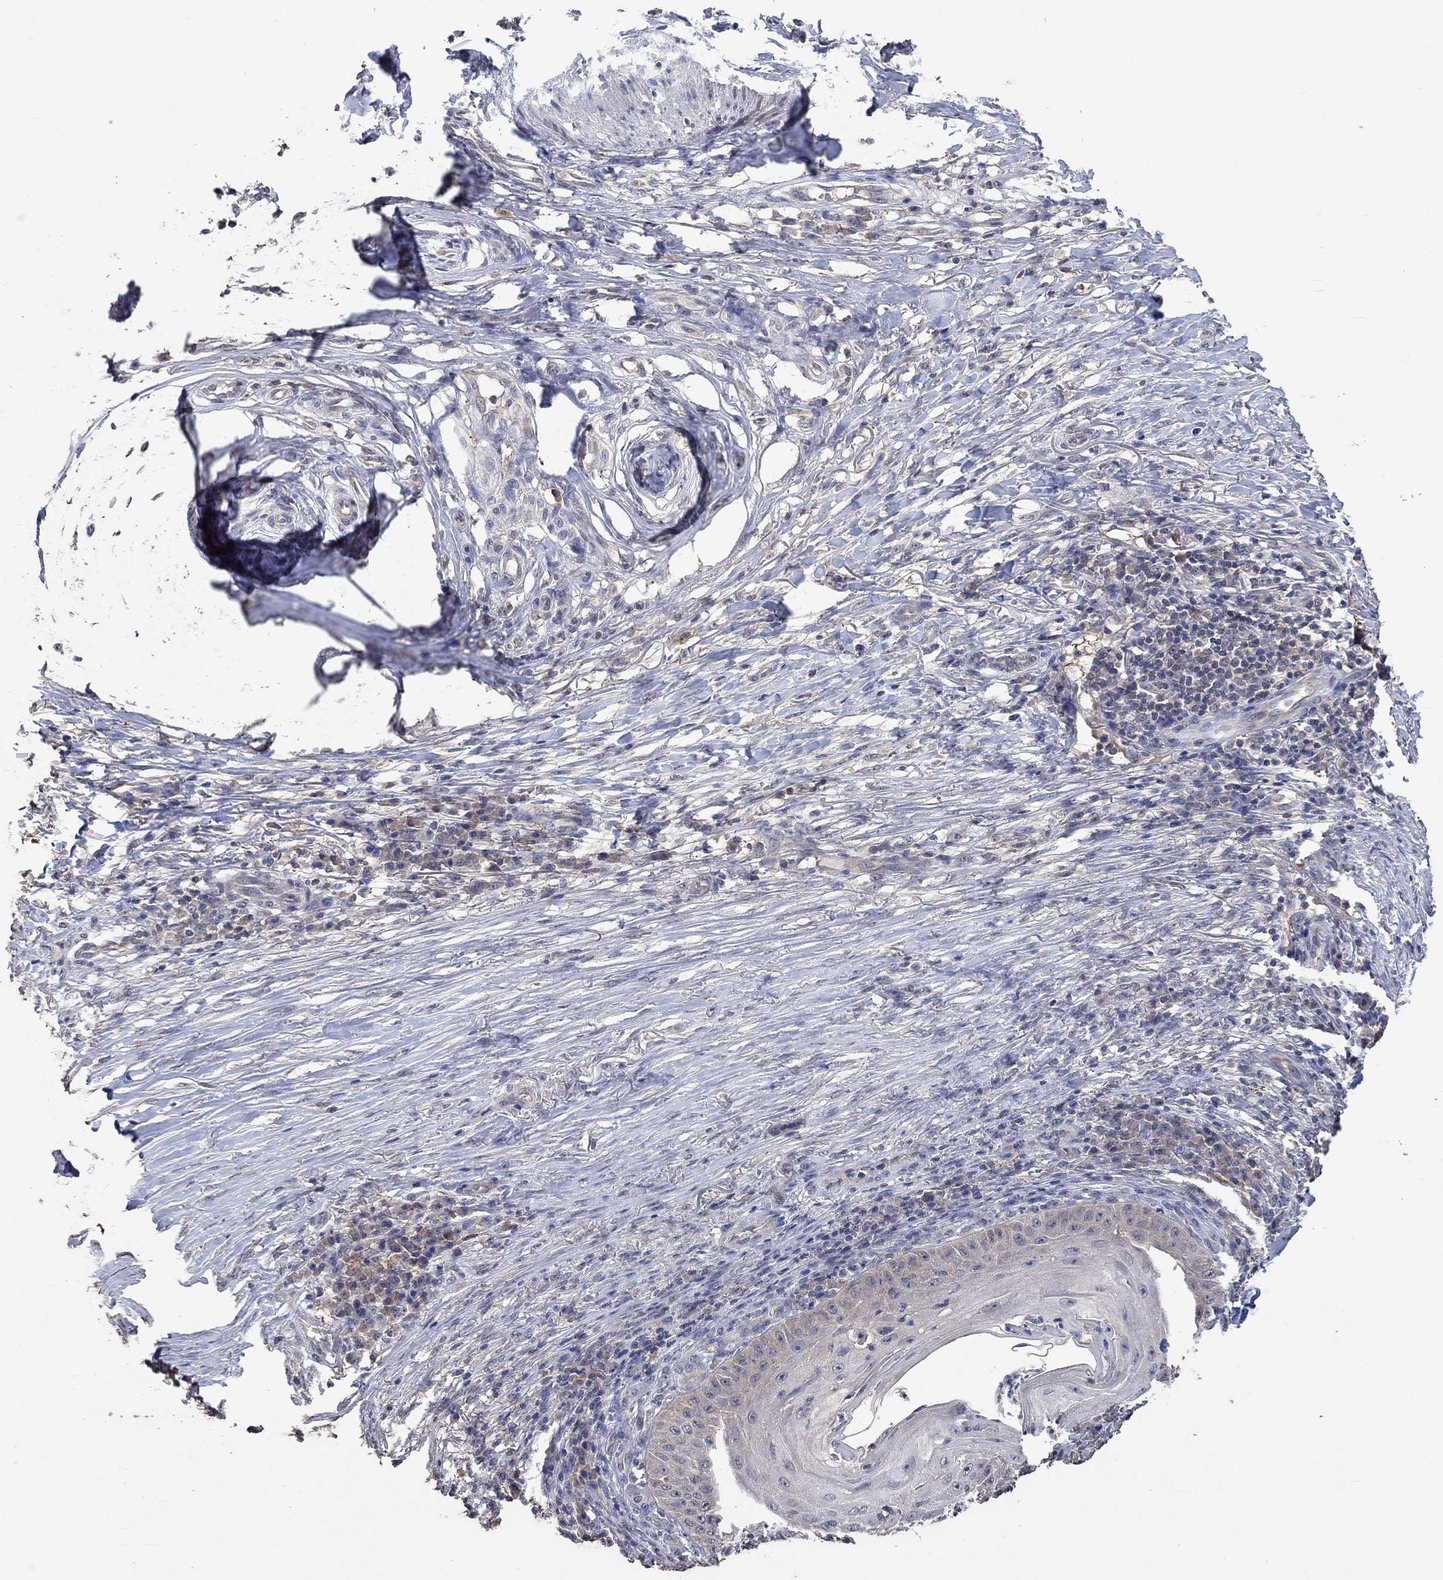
{"staining": {"intensity": "negative", "quantity": "none", "location": "none"}, "tissue": "skin cancer", "cell_type": "Tumor cells", "image_type": "cancer", "snomed": [{"axis": "morphology", "description": "Squamous cell carcinoma, NOS"}, {"axis": "topography", "description": "Skin"}], "caption": "A photomicrograph of skin squamous cell carcinoma stained for a protein shows no brown staining in tumor cells.", "gene": "PTPN20", "patient": {"sex": "male", "age": 70}}